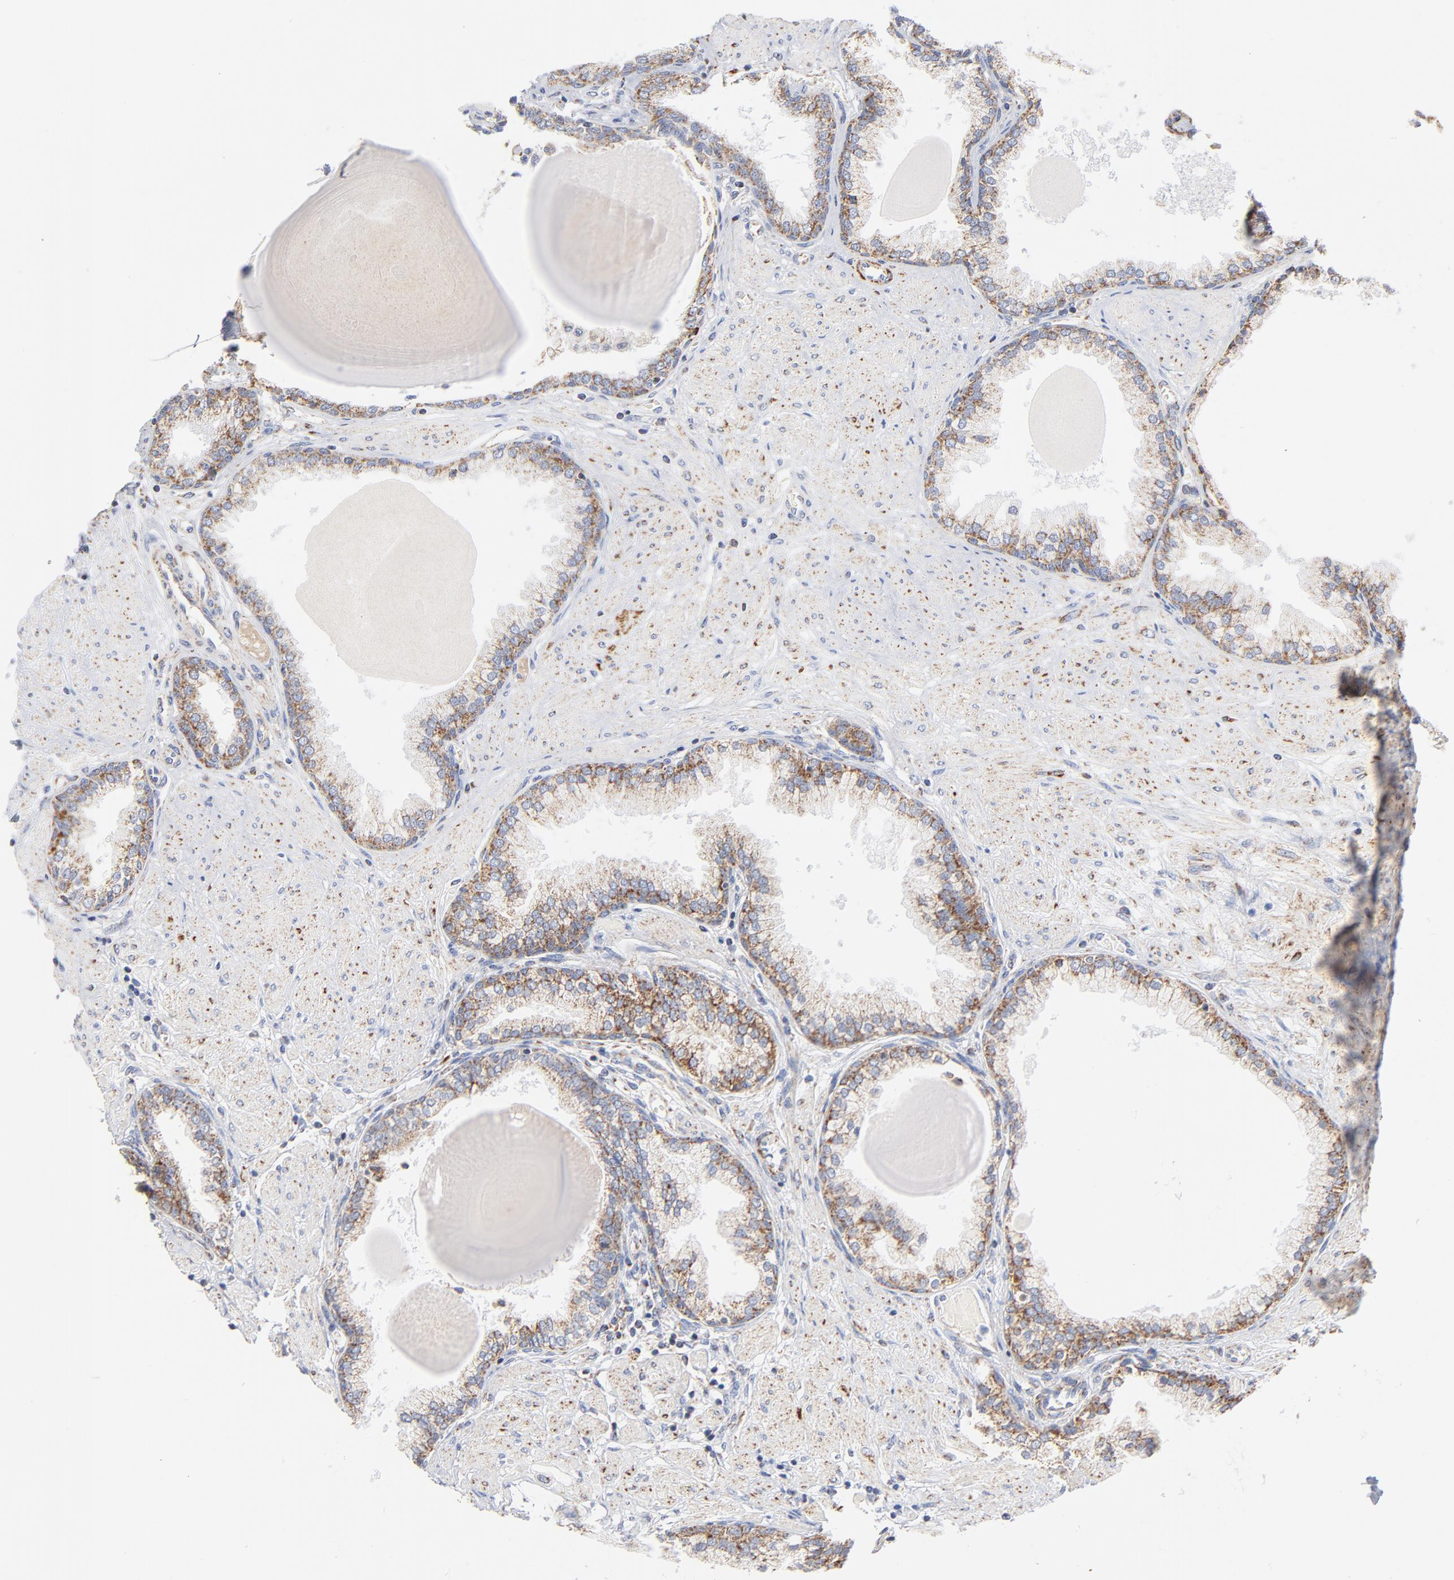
{"staining": {"intensity": "moderate", "quantity": ">75%", "location": "cytoplasmic/membranous"}, "tissue": "prostate", "cell_type": "Glandular cells", "image_type": "normal", "snomed": [{"axis": "morphology", "description": "Normal tissue, NOS"}, {"axis": "topography", "description": "Prostate"}], "caption": "This micrograph displays normal prostate stained with immunohistochemistry to label a protein in brown. The cytoplasmic/membranous of glandular cells show moderate positivity for the protein. Nuclei are counter-stained blue.", "gene": "DIABLO", "patient": {"sex": "male", "age": 51}}